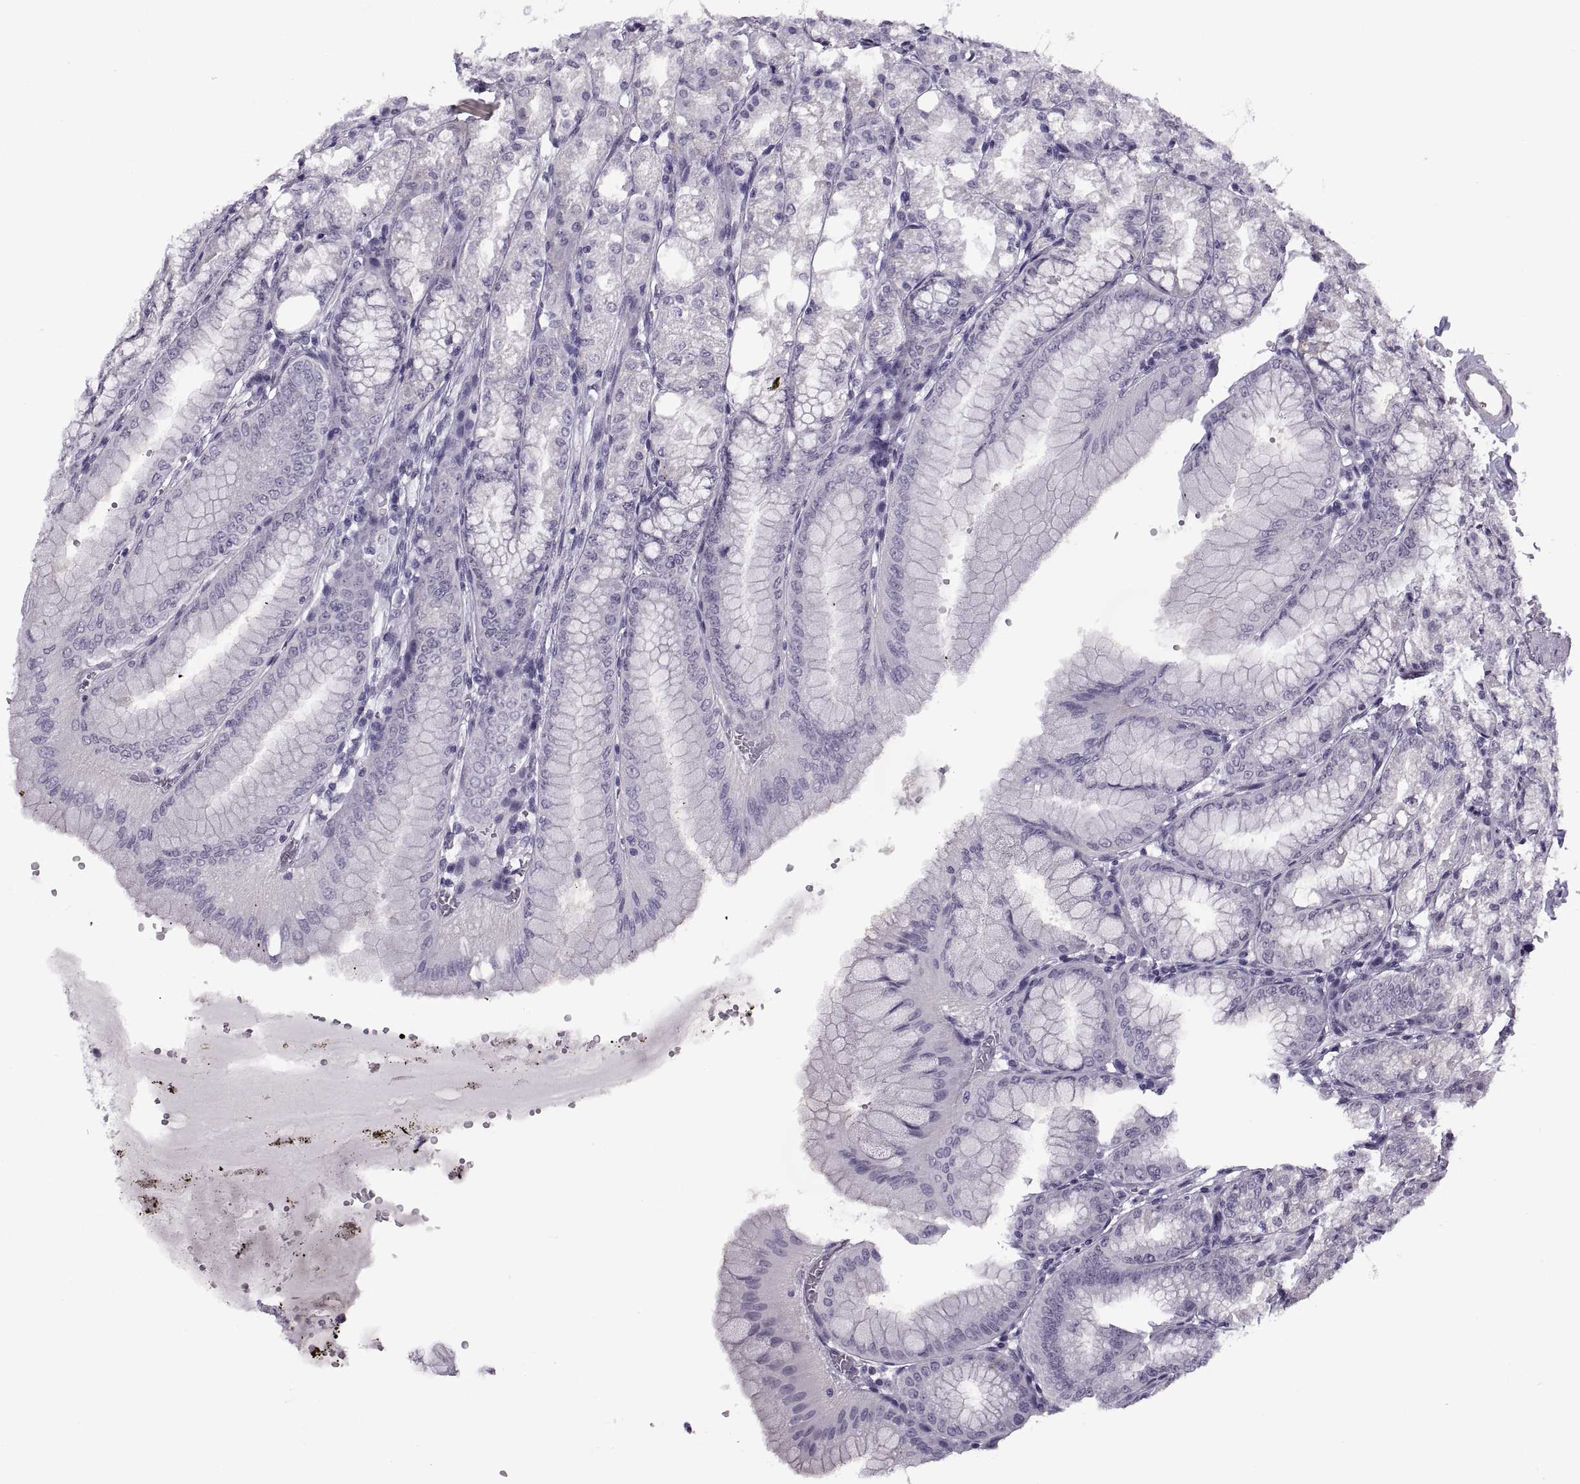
{"staining": {"intensity": "negative", "quantity": "none", "location": "none"}, "tissue": "stomach", "cell_type": "Glandular cells", "image_type": "normal", "snomed": [{"axis": "morphology", "description": "Normal tissue, NOS"}, {"axis": "topography", "description": "Stomach, lower"}], "caption": "Glandular cells are negative for brown protein staining in benign stomach. (Brightfield microscopy of DAB immunohistochemistry (IHC) at high magnification).", "gene": "TBC1D3B", "patient": {"sex": "male", "age": 71}}